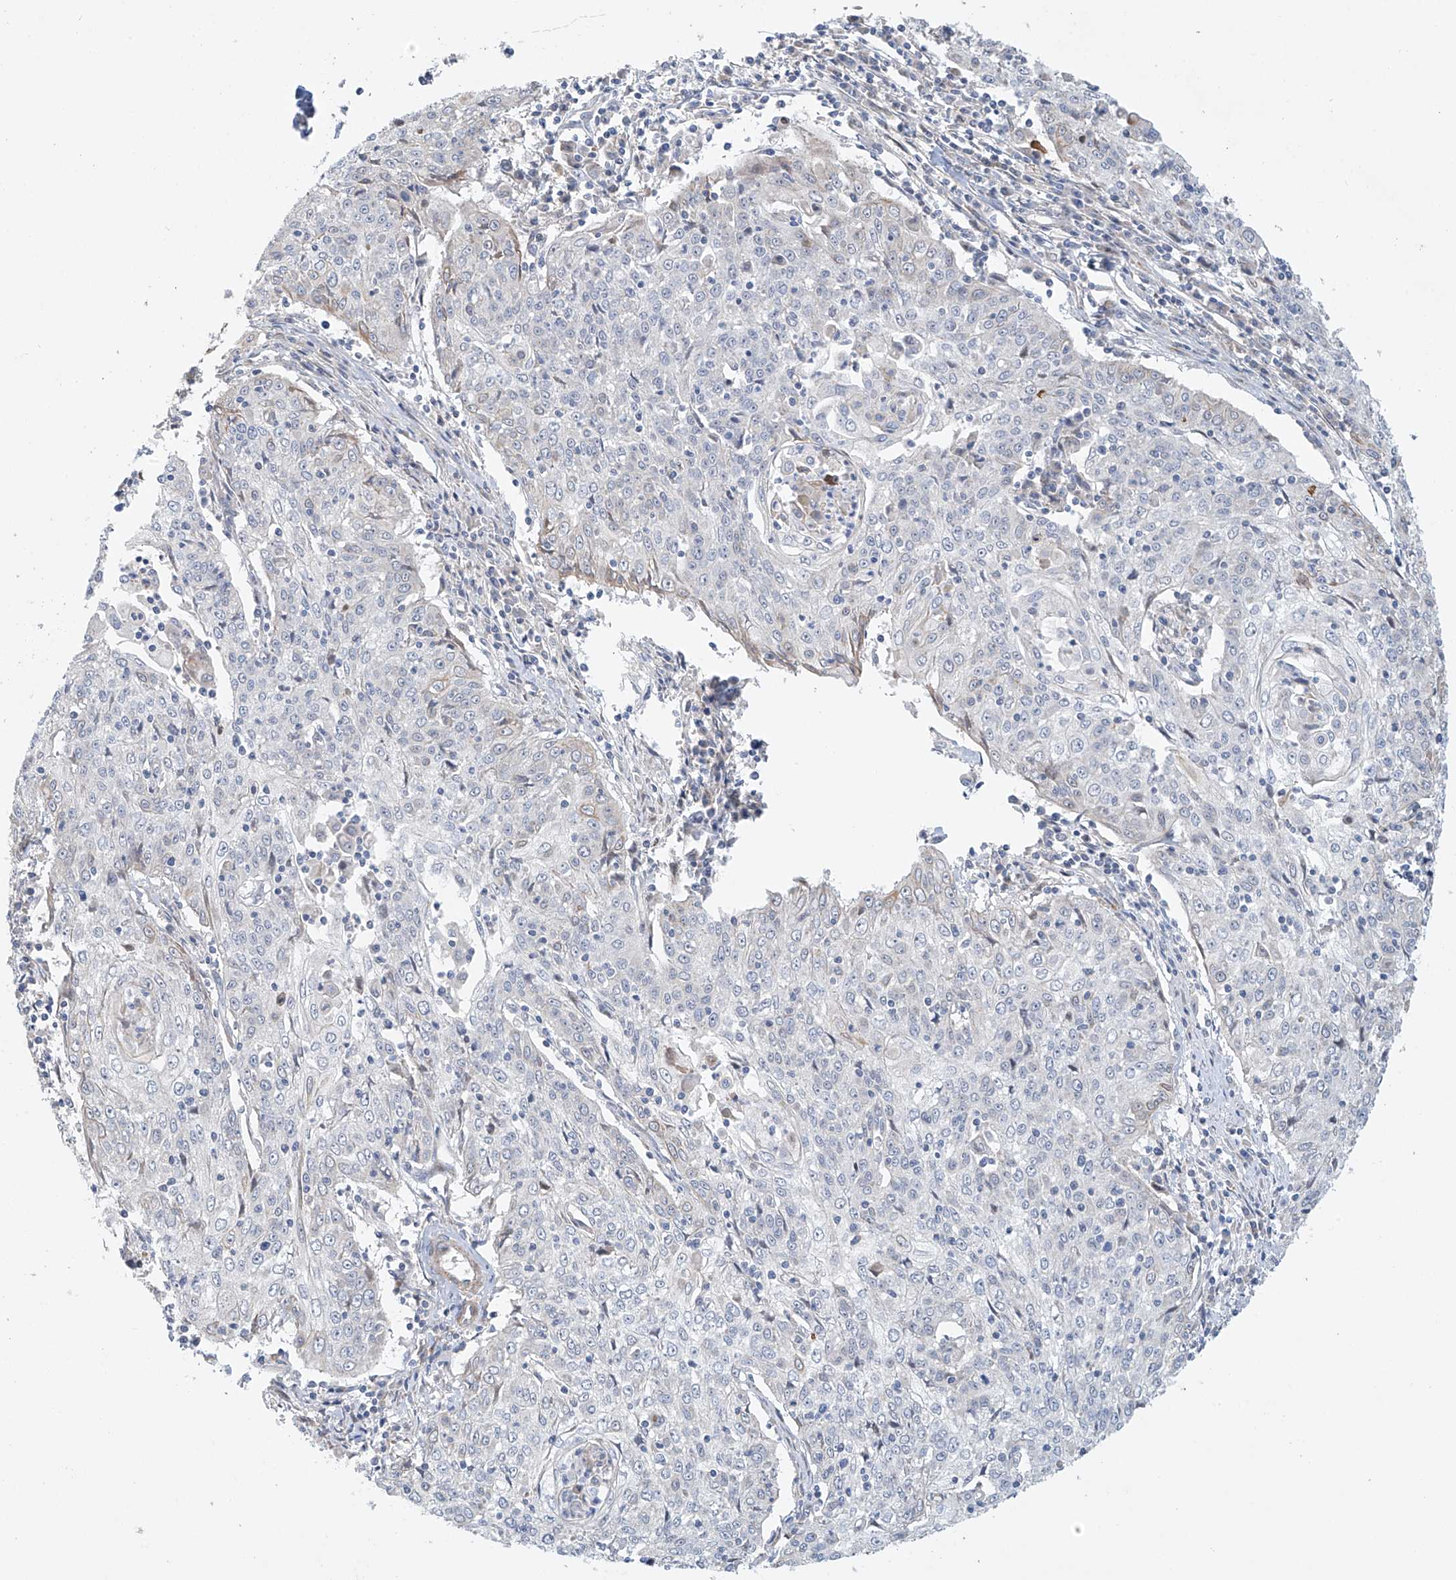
{"staining": {"intensity": "negative", "quantity": "none", "location": "none"}, "tissue": "cervical cancer", "cell_type": "Tumor cells", "image_type": "cancer", "snomed": [{"axis": "morphology", "description": "Squamous cell carcinoma, NOS"}, {"axis": "topography", "description": "Cervix"}], "caption": "IHC of squamous cell carcinoma (cervical) demonstrates no expression in tumor cells.", "gene": "ZNF641", "patient": {"sex": "female", "age": 48}}